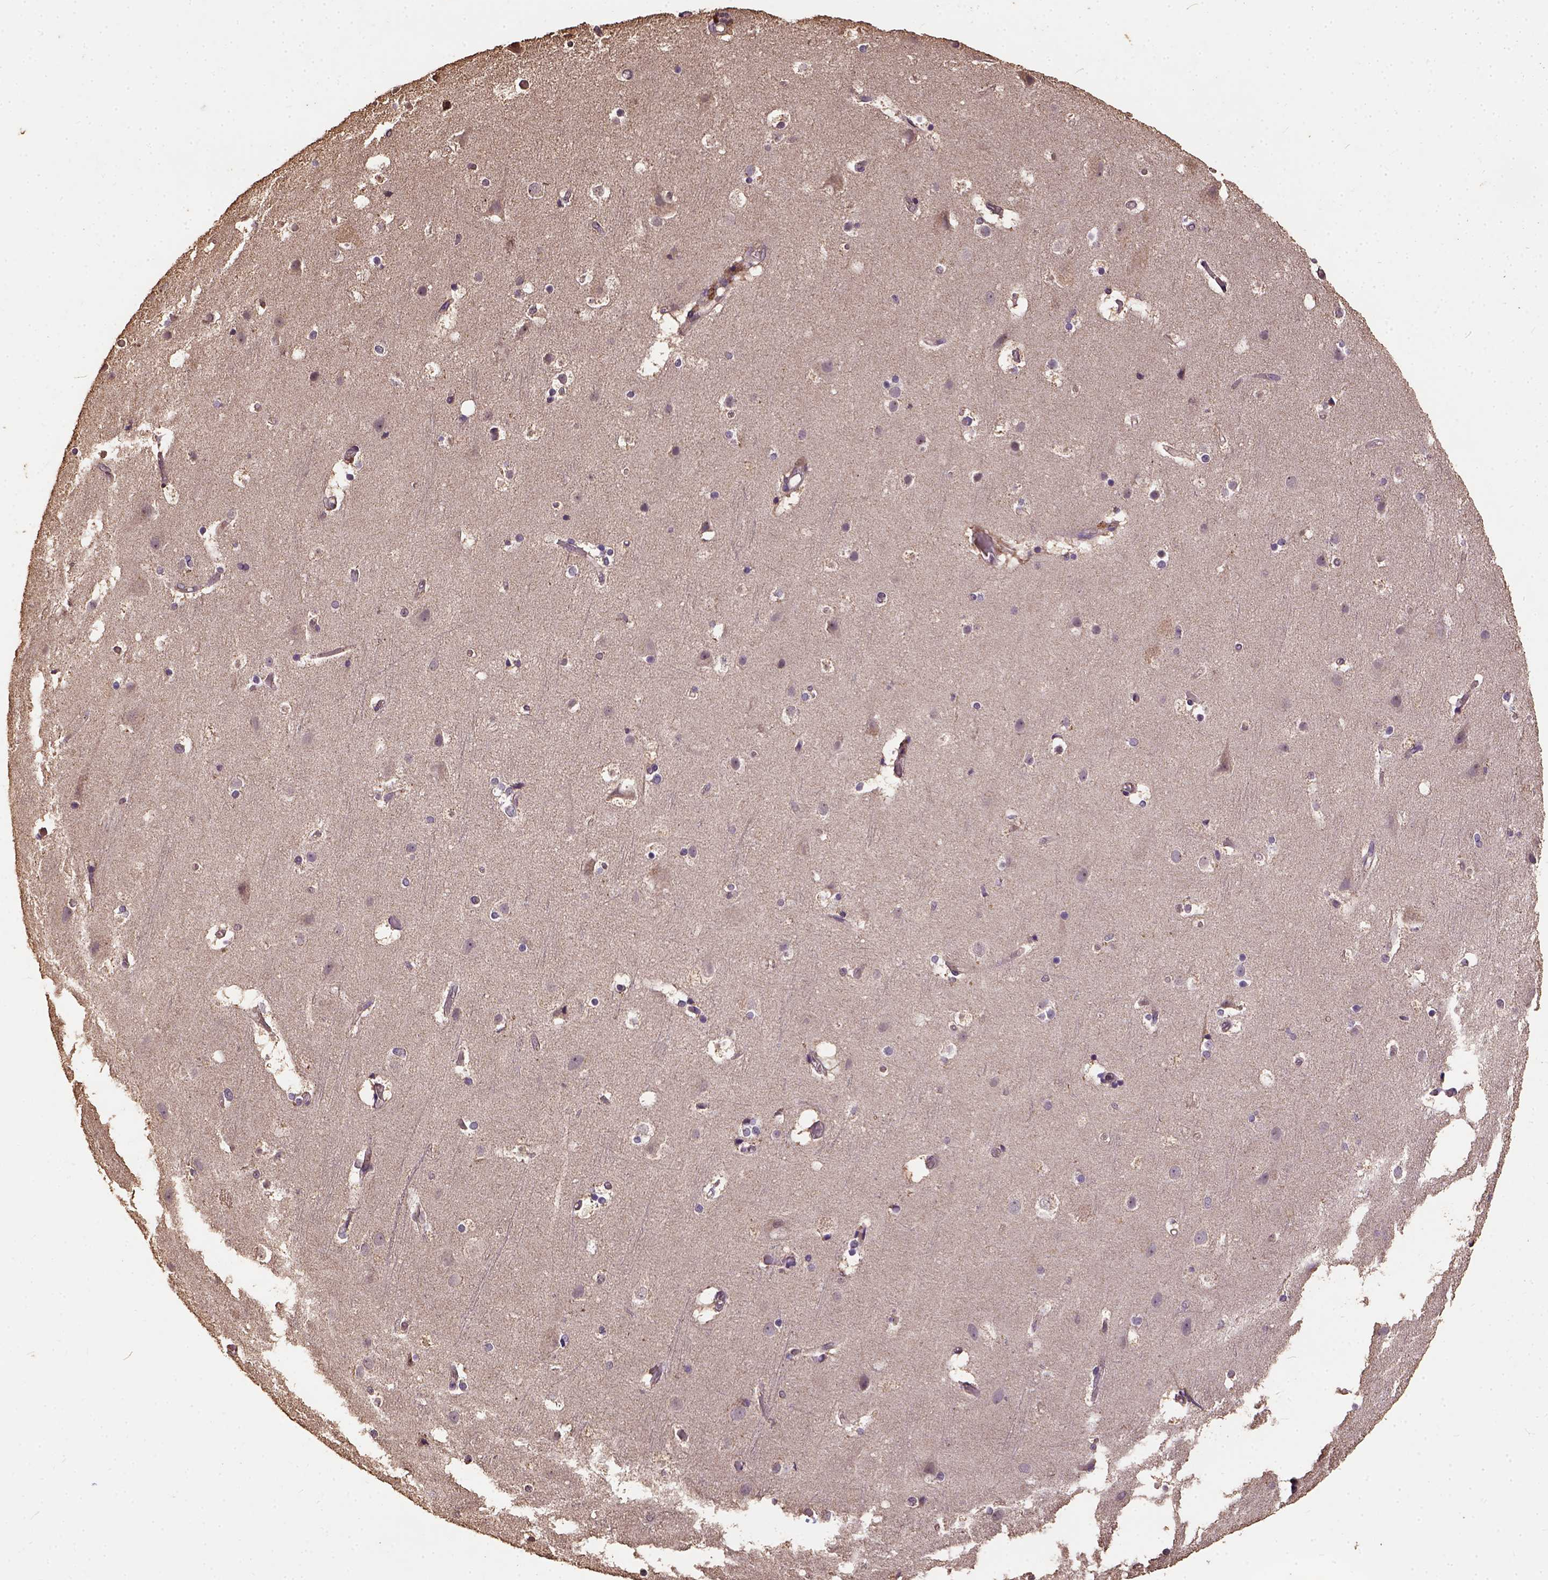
{"staining": {"intensity": "negative", "quantity": "none", "location": "none"}, "tissue": "cerebral cortex", "cell_type": "Endothelial cells", "image_type": "normal", "snomed": [{"axis": "morphology", "description": "Normal tissue, NOS"}, {"axis": "topography", "description": "Cerebral cortex"}], "caption": "DAB immunohistochemical staining of unremarkable human cerebral cortex reveals no significant staining in endothelial cells. The staining was performed using DAB (3,3'-diaminobenzidine) to visualize the protein expression in brown, while the nuclei were stained in blue with hematoxylin (Magnification: 20x).", "gene": "ATP1B3", "patient": {"sex": "female", "age": 52}}